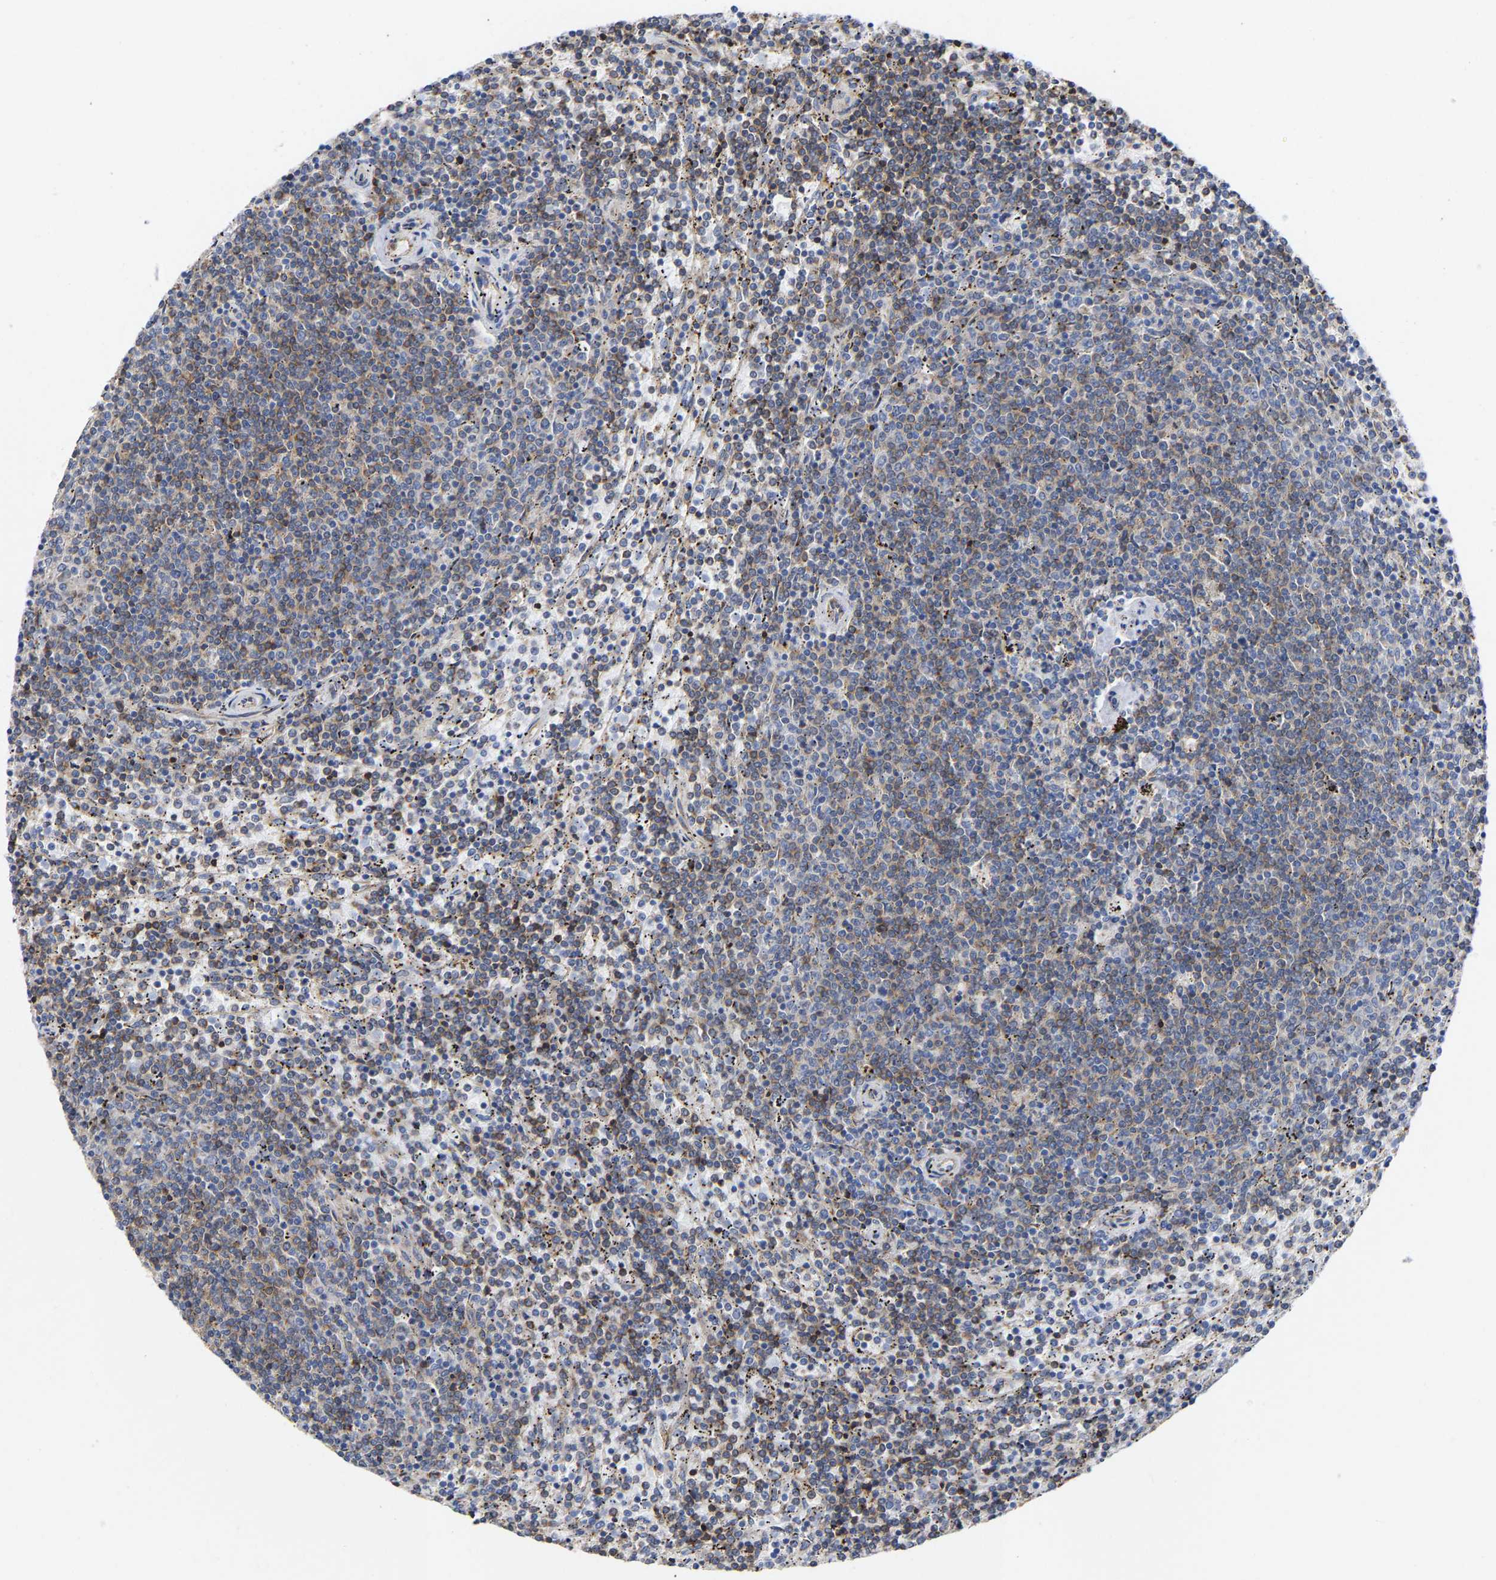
{"staining": {"intensity": "weak", "quantity": "25%-75%", "location": "cytoplasmic/membranous"}, "tissue": "lymphoma", "cell_type": "Tumor cells", "image_type": "cancer", "snomed": [{"axis": "morphology", "description": "Malignant lymphoma, non-Hodgkin's type, Low grade"}, {"axis": "topography", "description": "Spleen"}], "caption": "Human lymphoma stained with a brown dye displays weak cytoplasmic/membranous positive staining in about 25%-75% of tumor cells.", "gene": "PPP1R15A", "patient": {"sex": "female", "age": 50}}